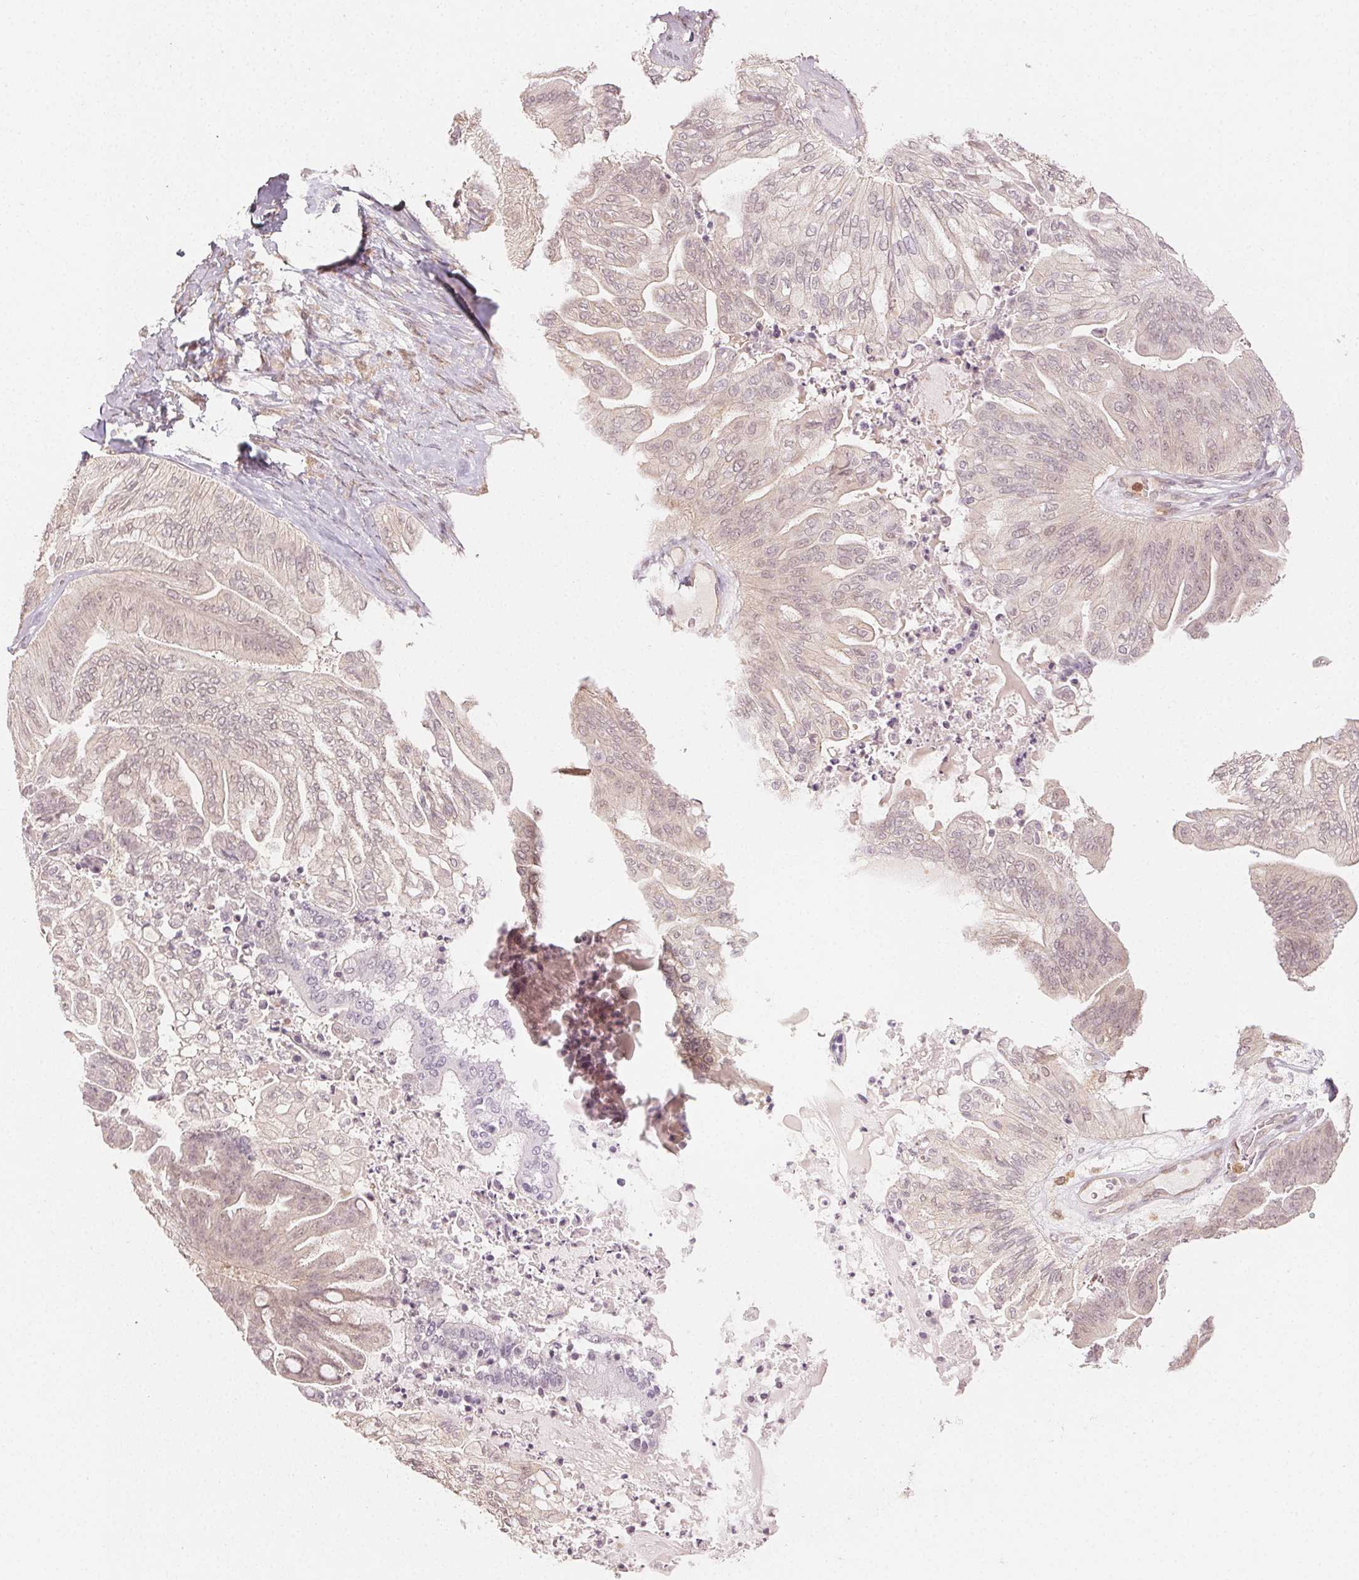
{"staining": {"intensity": "weak", "quantity": "<25%", "location": "cytoplasmic/membranous"}, "tissue": "ovarian cancer", "cell_type": "Tumor cells", "image_type": "cancer", "snomed": [{"axis": "morphology", "description": "Cystadenocarcinoma, mucinous, NOS"}, {"axis": "topography", "description": "Ovary"}], "caption": "Ovarian cancer (mucinous cystadenocarcinoma) stained for a protein using immunohistochemistry (IHC) reveals no positivity tumor cells.", "gene": "MAPK14", "patient": {"sex": "female", "age": 67}}